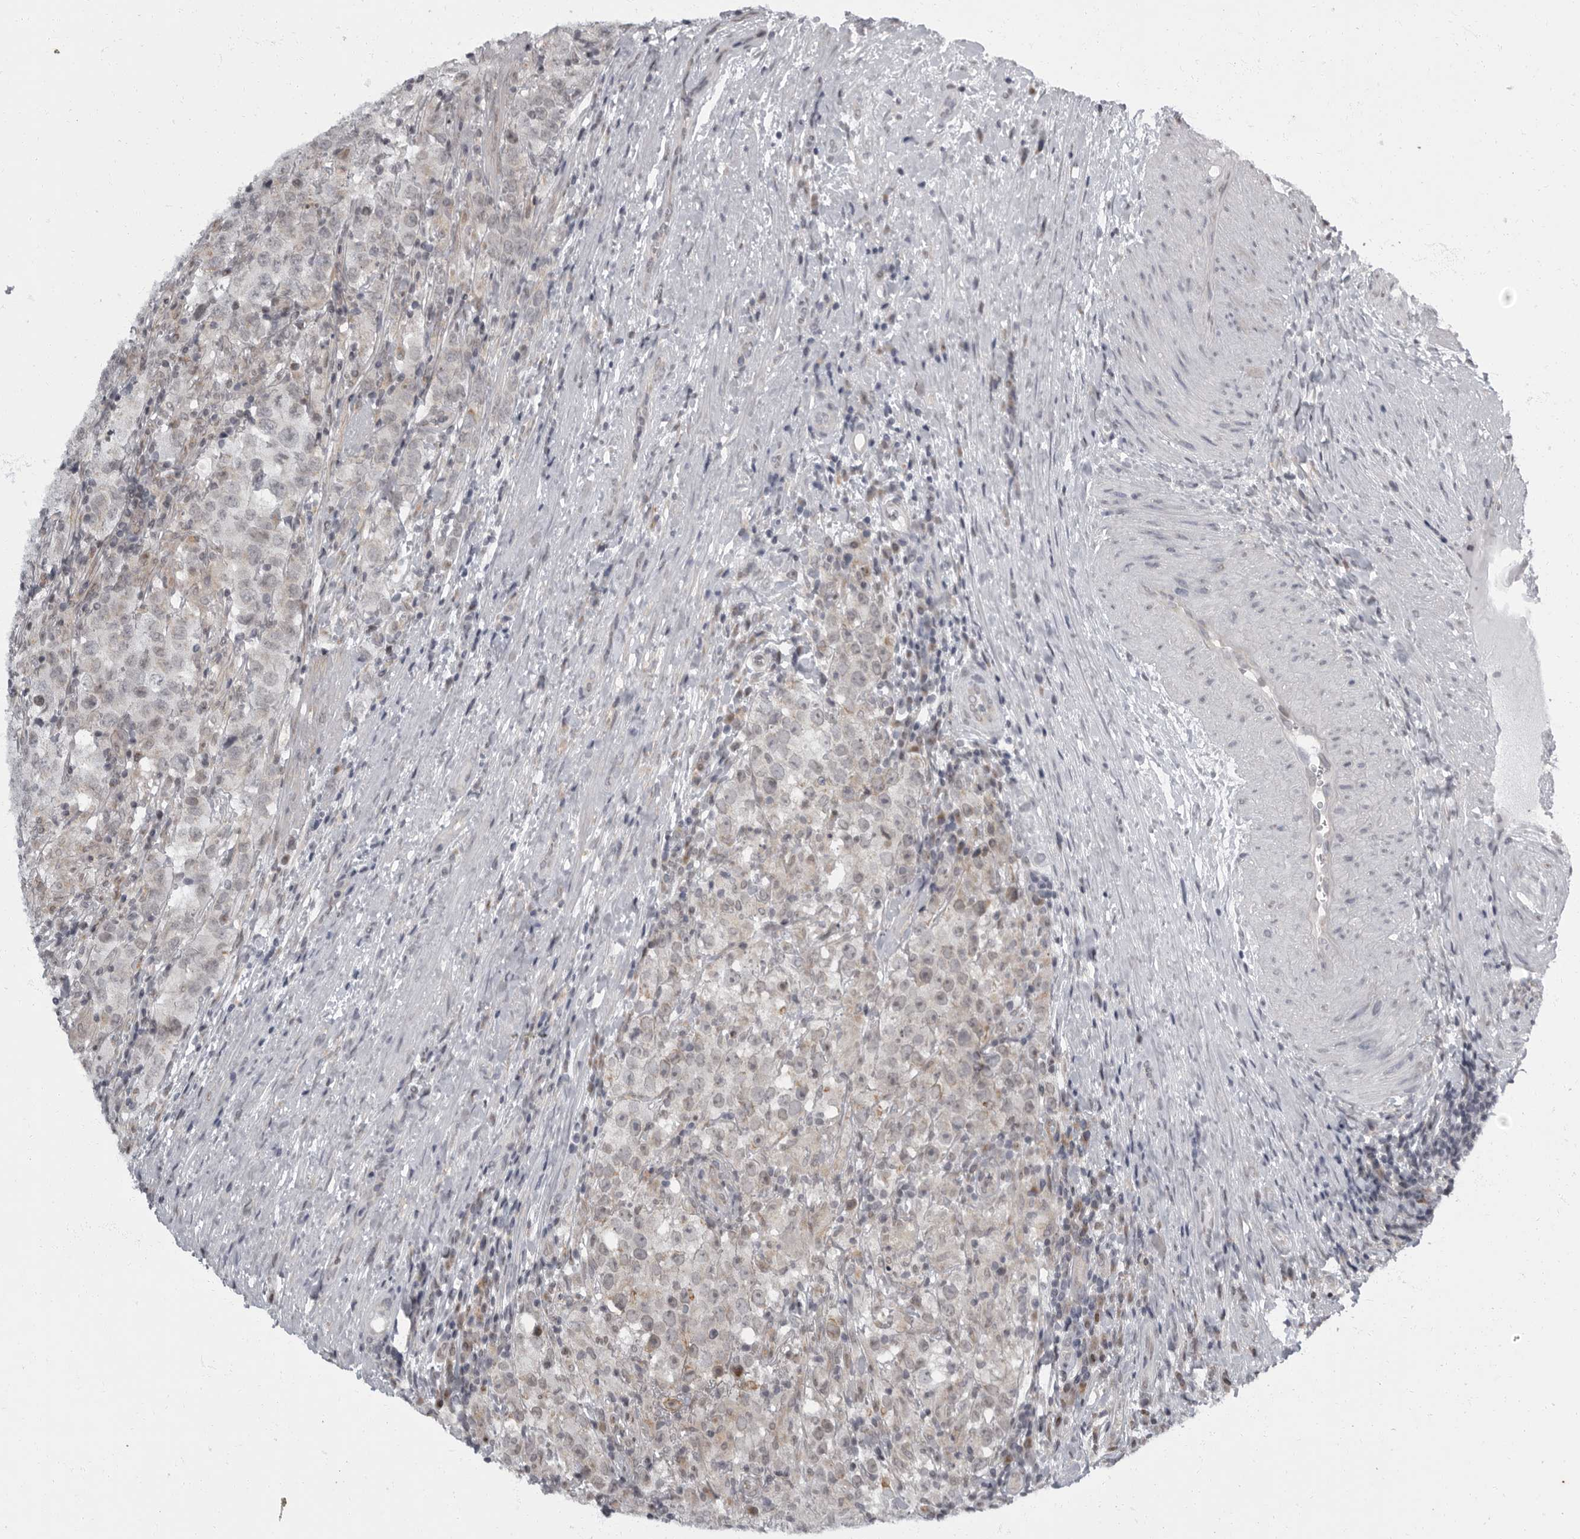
{"staining": {"intensity": "negative", "quantity": "none", "location": "none"}, "tissue": "testis cancer", "cell_type": "Tumor cells", "image_type": "cancer", "snomed": [{"axis": "morphology", "description": "Seminoma, NOS"}, {"axis": "morphology", "description": "Carcinoma, Embryonal, NOS"}, {"axis": "topography", "description": "Testis"}], "caption": "Tumor cells show no significant positivity in testis embryonal carcinoma.", "gene": "EVI5", "patient": {"sex": "male", "age": 43}}